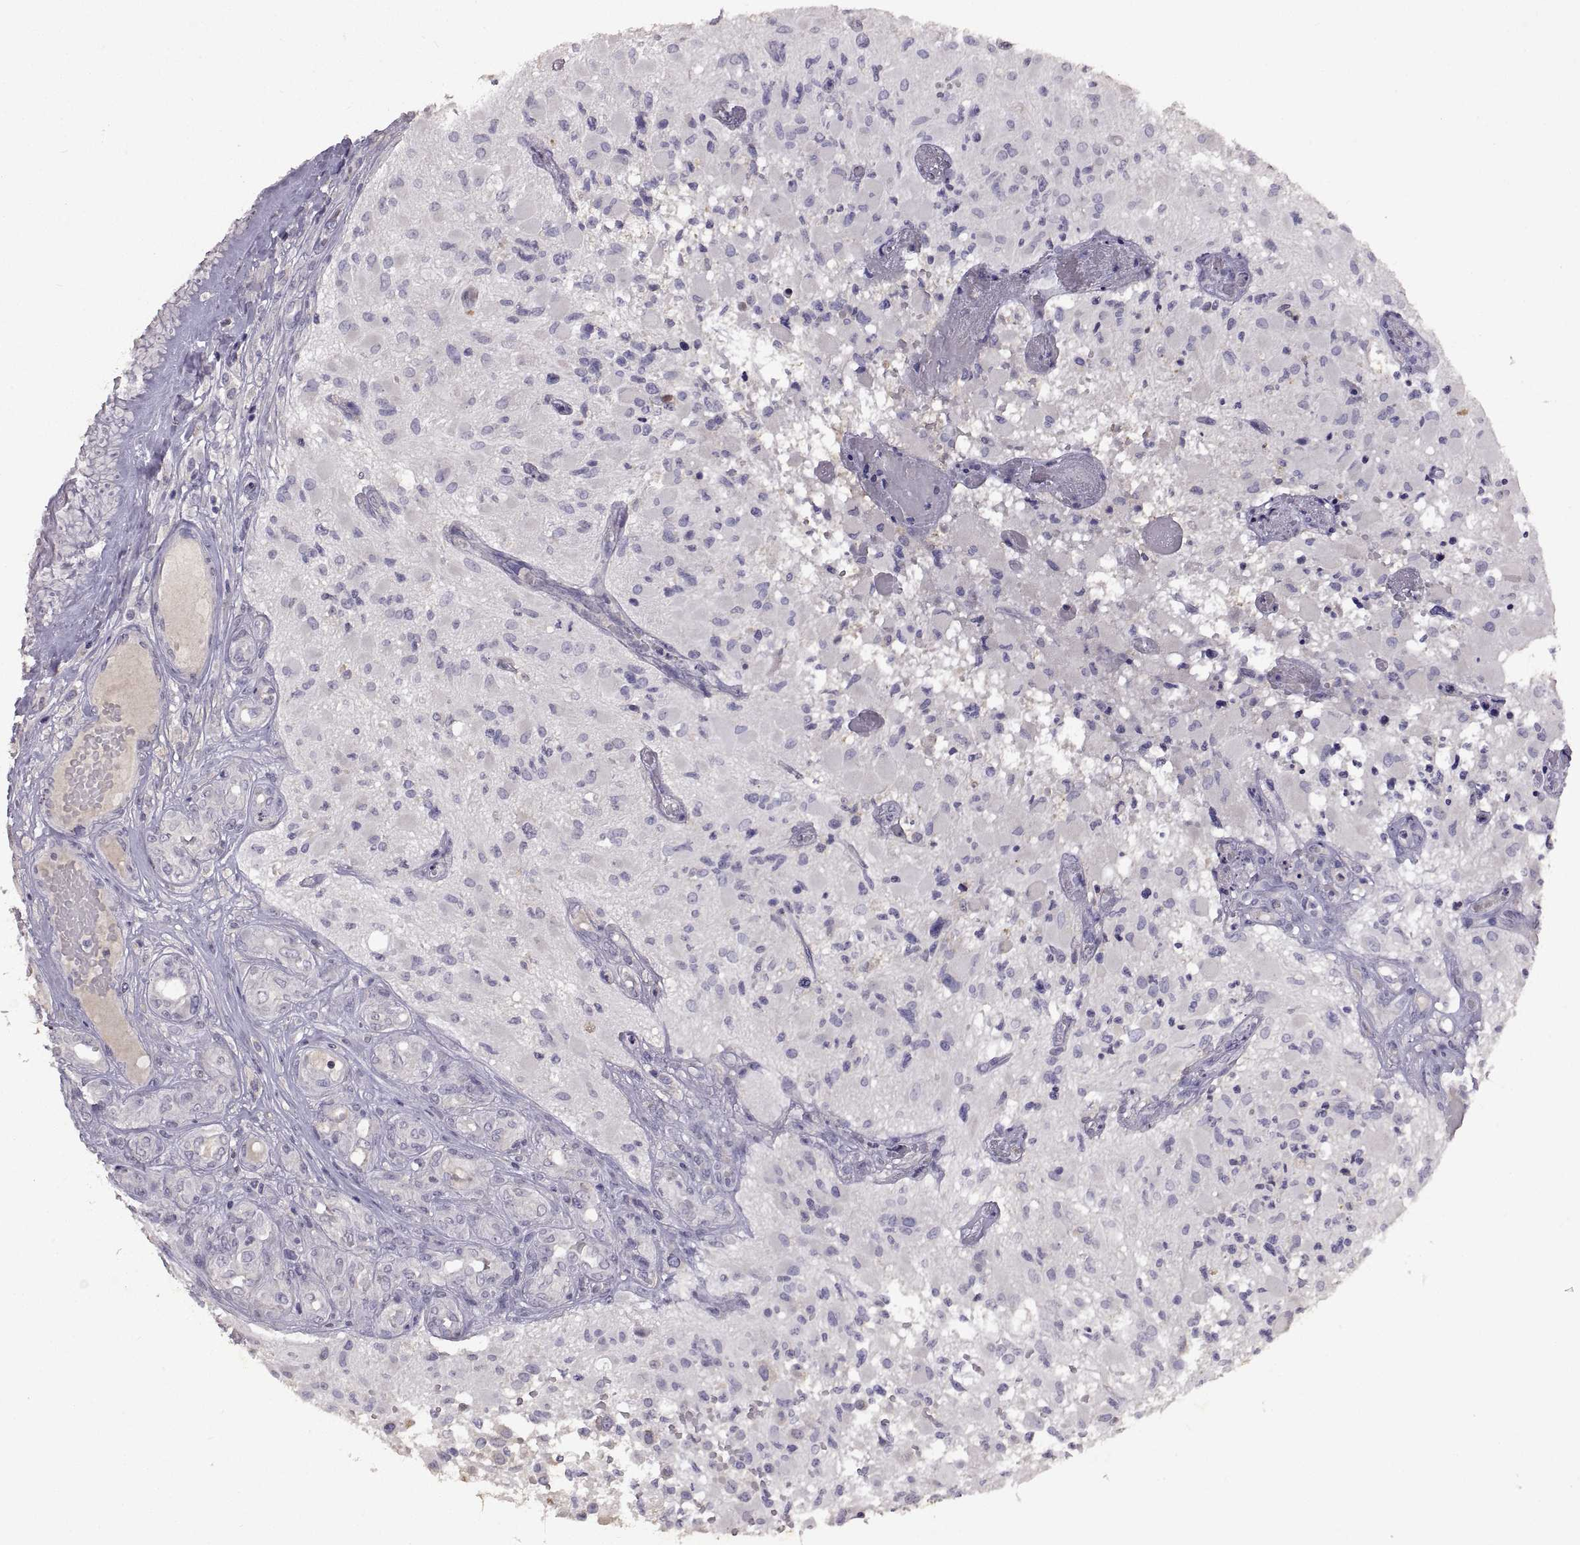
{"staining": {"intensity": "negative", "quantity": "none", "location": "none"}, "tissue": "glioma", "cell_type": "Tumor cells", "image_type": "cancer", "snomed": [{"axis": "morphology", "description": "Glioma, malignant, High grade"}, {"axis": "topography", "description": "Brain"}], "caption": "An image of human malignant high-grade glioma is negative for staining in tumor cells. (DAB immunohistochemistry (IHC), high magnification).", "gene": "DEFB136", "patient": {"sex": "female", "age": 63}}